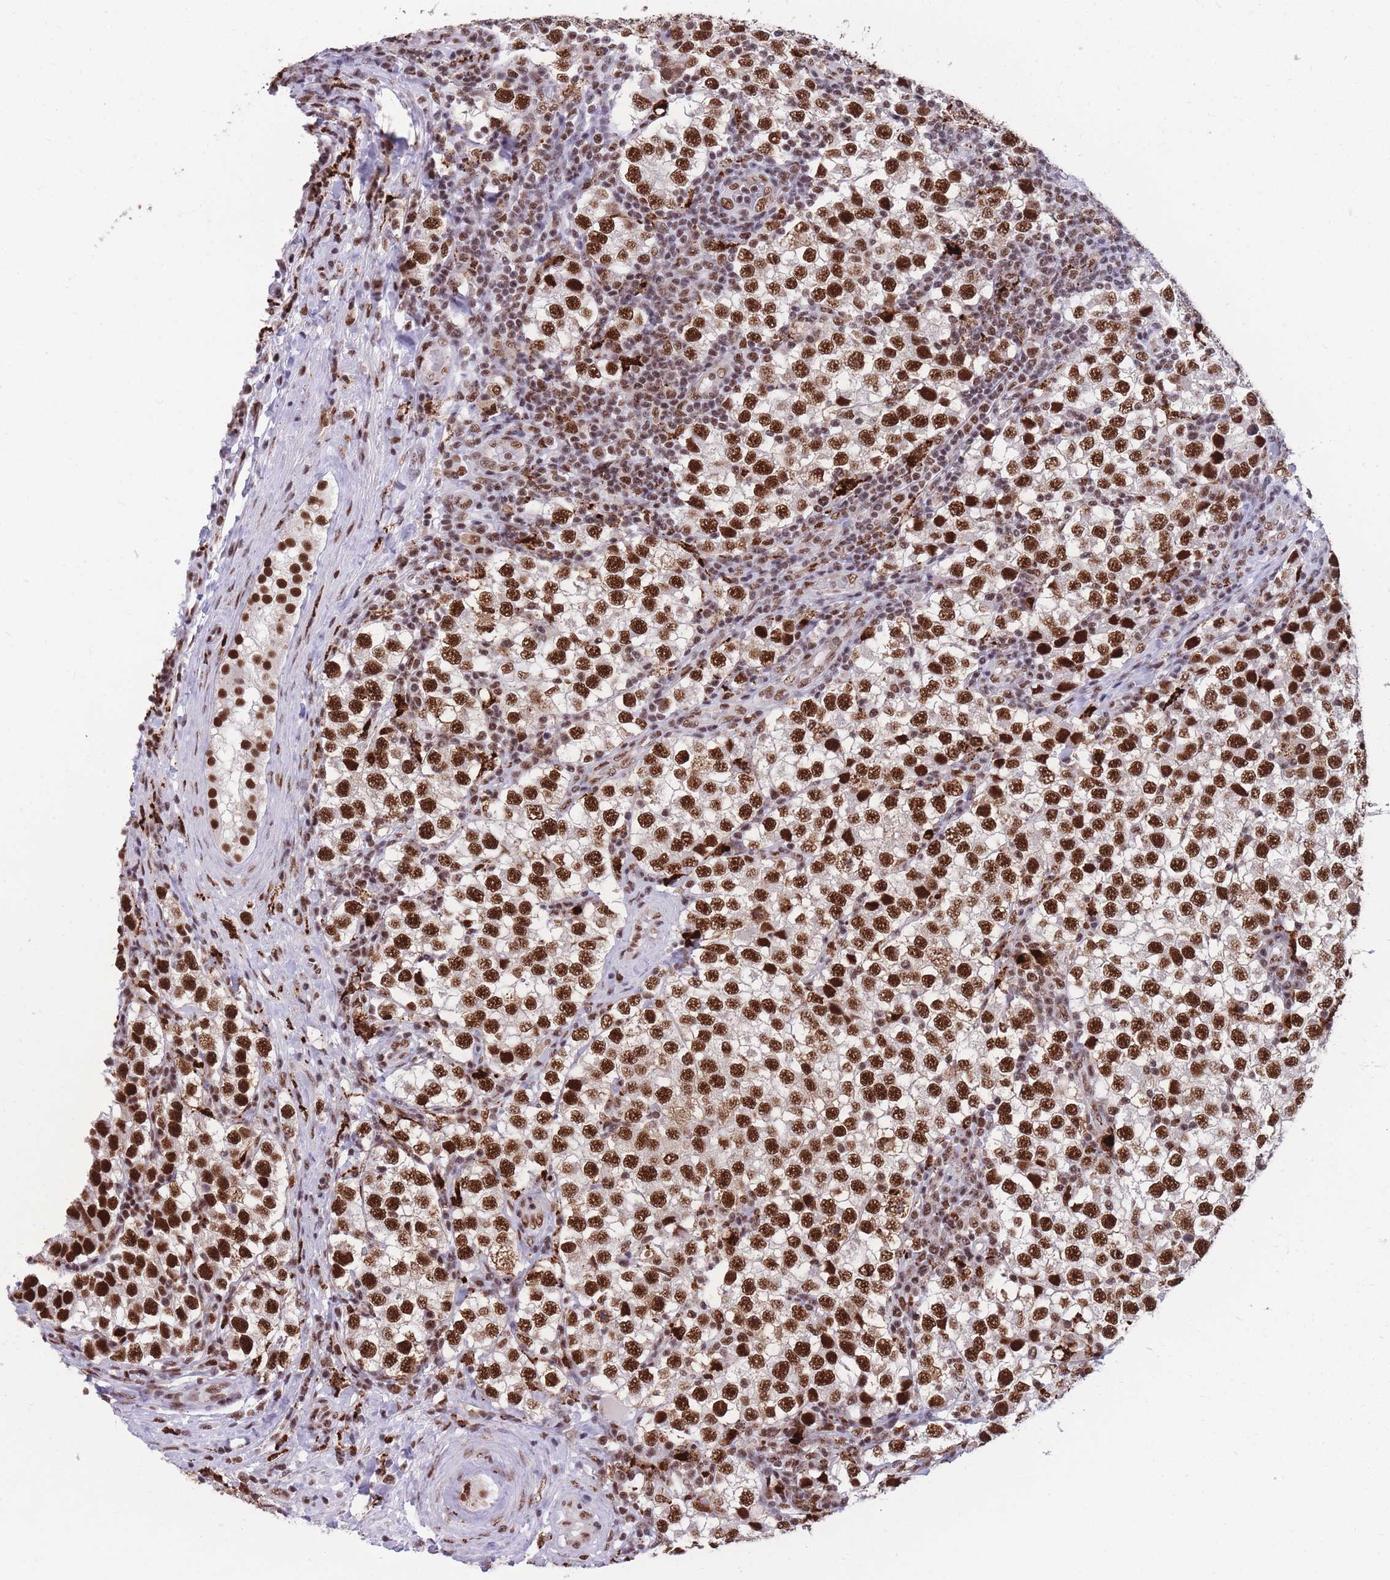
{"staining": {"intensity": "strong", "quantity": ">75%", "location": "nuclear"}, "tissue": "testis cancer", "cell_type": "Tumor cells", "image_type": "cancer", "snomed": [{"axis": "morphology", "description": "Seminoma, NOS"}, {"axis": "topography", "description": "Testis"}], "caption": "Protein staining of testis cancer tissue exhibits strong nuclear positivity in approximately >75% of tumor cells.", "gene": "PRPF19", "patient": {"sex": "male", "age": 34}}